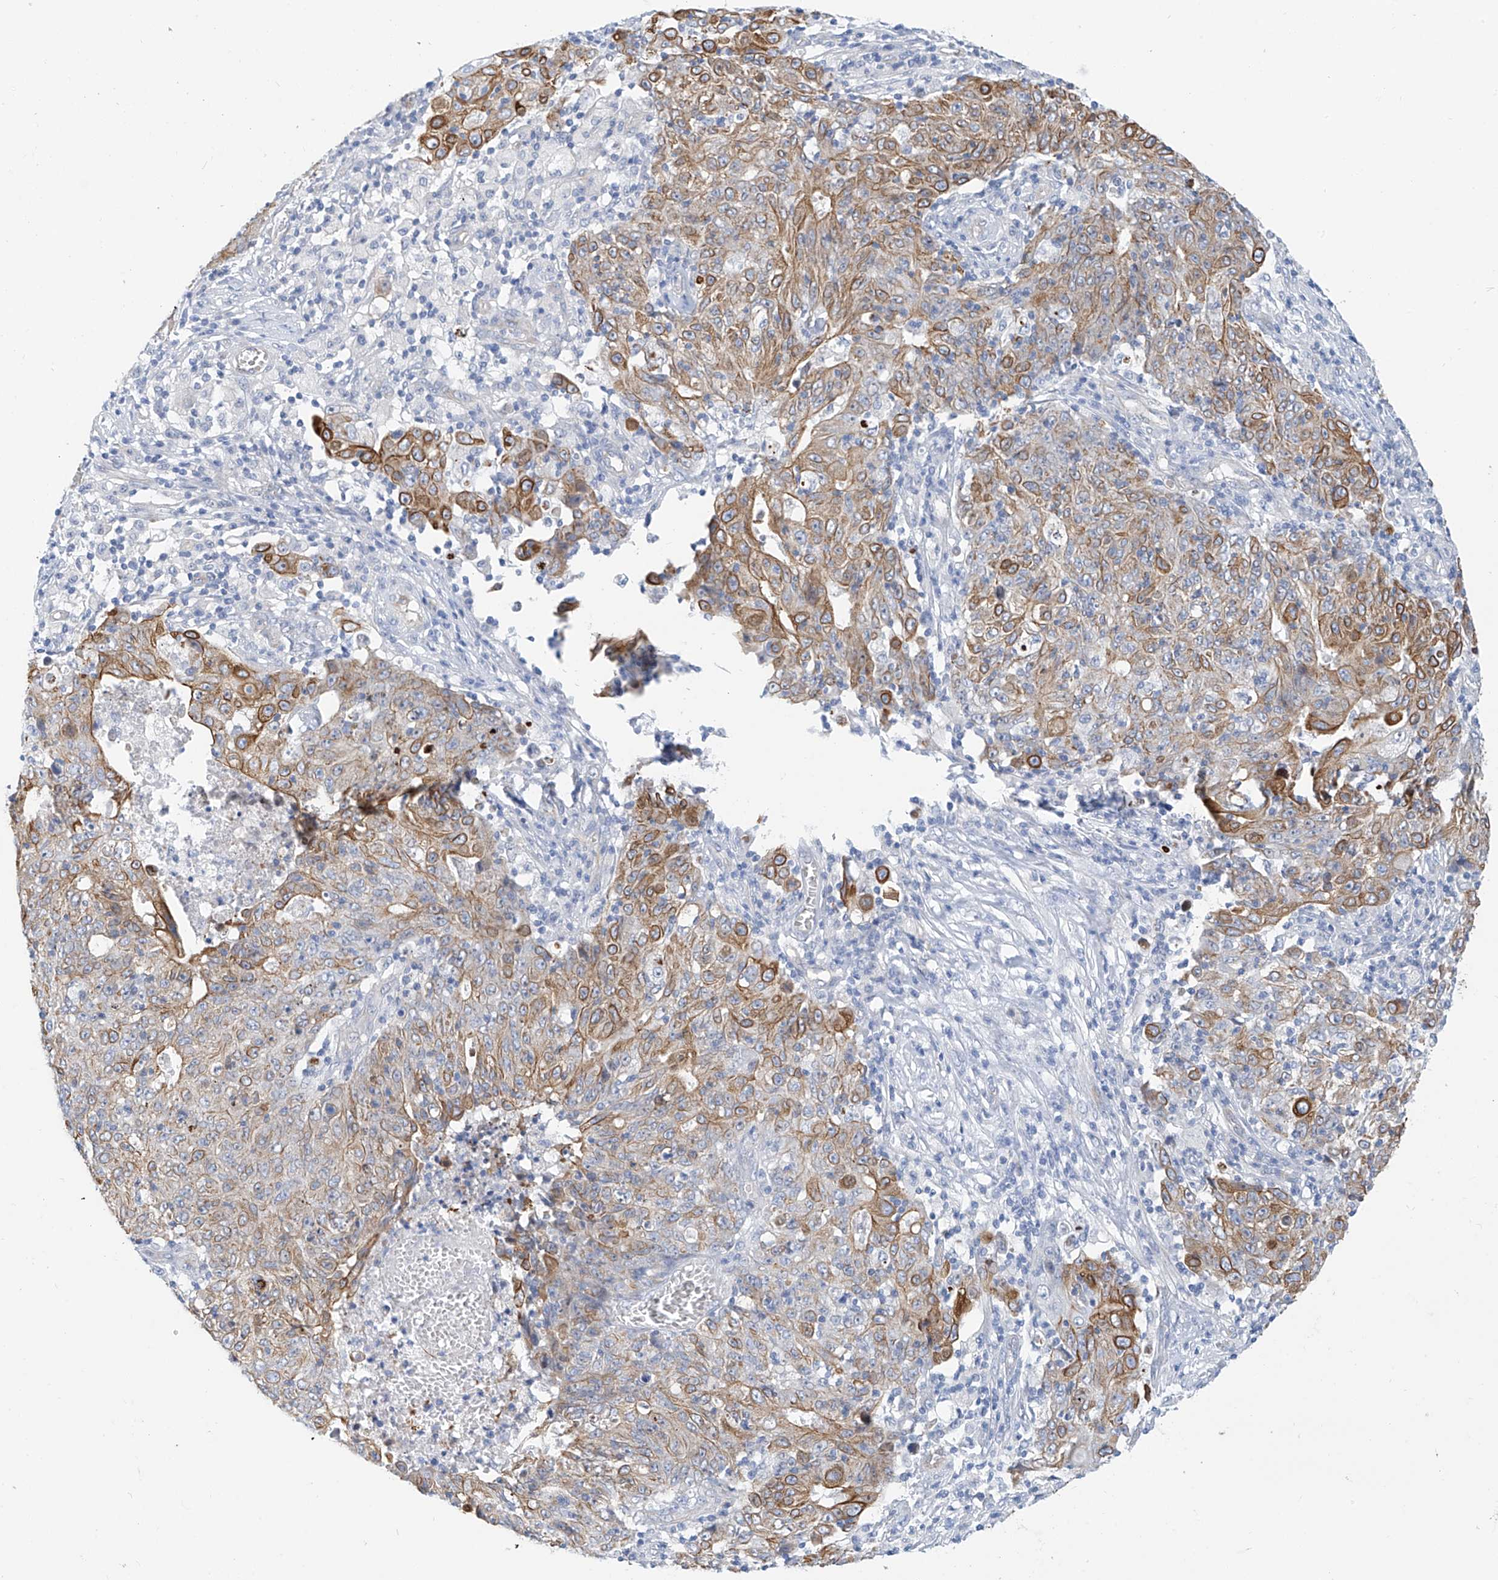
{"staining": {"intensity": "moderate", "quantity": "25%-75%", "location": "cytoplasmic/membranous"}, "tissue": "ovarian cancer", "cell_type": "Tumor cells", "image_type": "cancer", "snomed": [{"axis": "morphology", "description": "Carcinoma, endometroid"}, {"axis": "topography", "description": "Ovary"}], "caption": "Brown immunohistochemical staining in ovarian cancer displays moderate cytoplasmic/membranous staining in about 25%-75% of tumor cells. Ihc stains the protein of interest in brown and the nuclei are stained blue.", "gene": "PIK3C2B", "patient": {"sex": "female", "age": 42}}